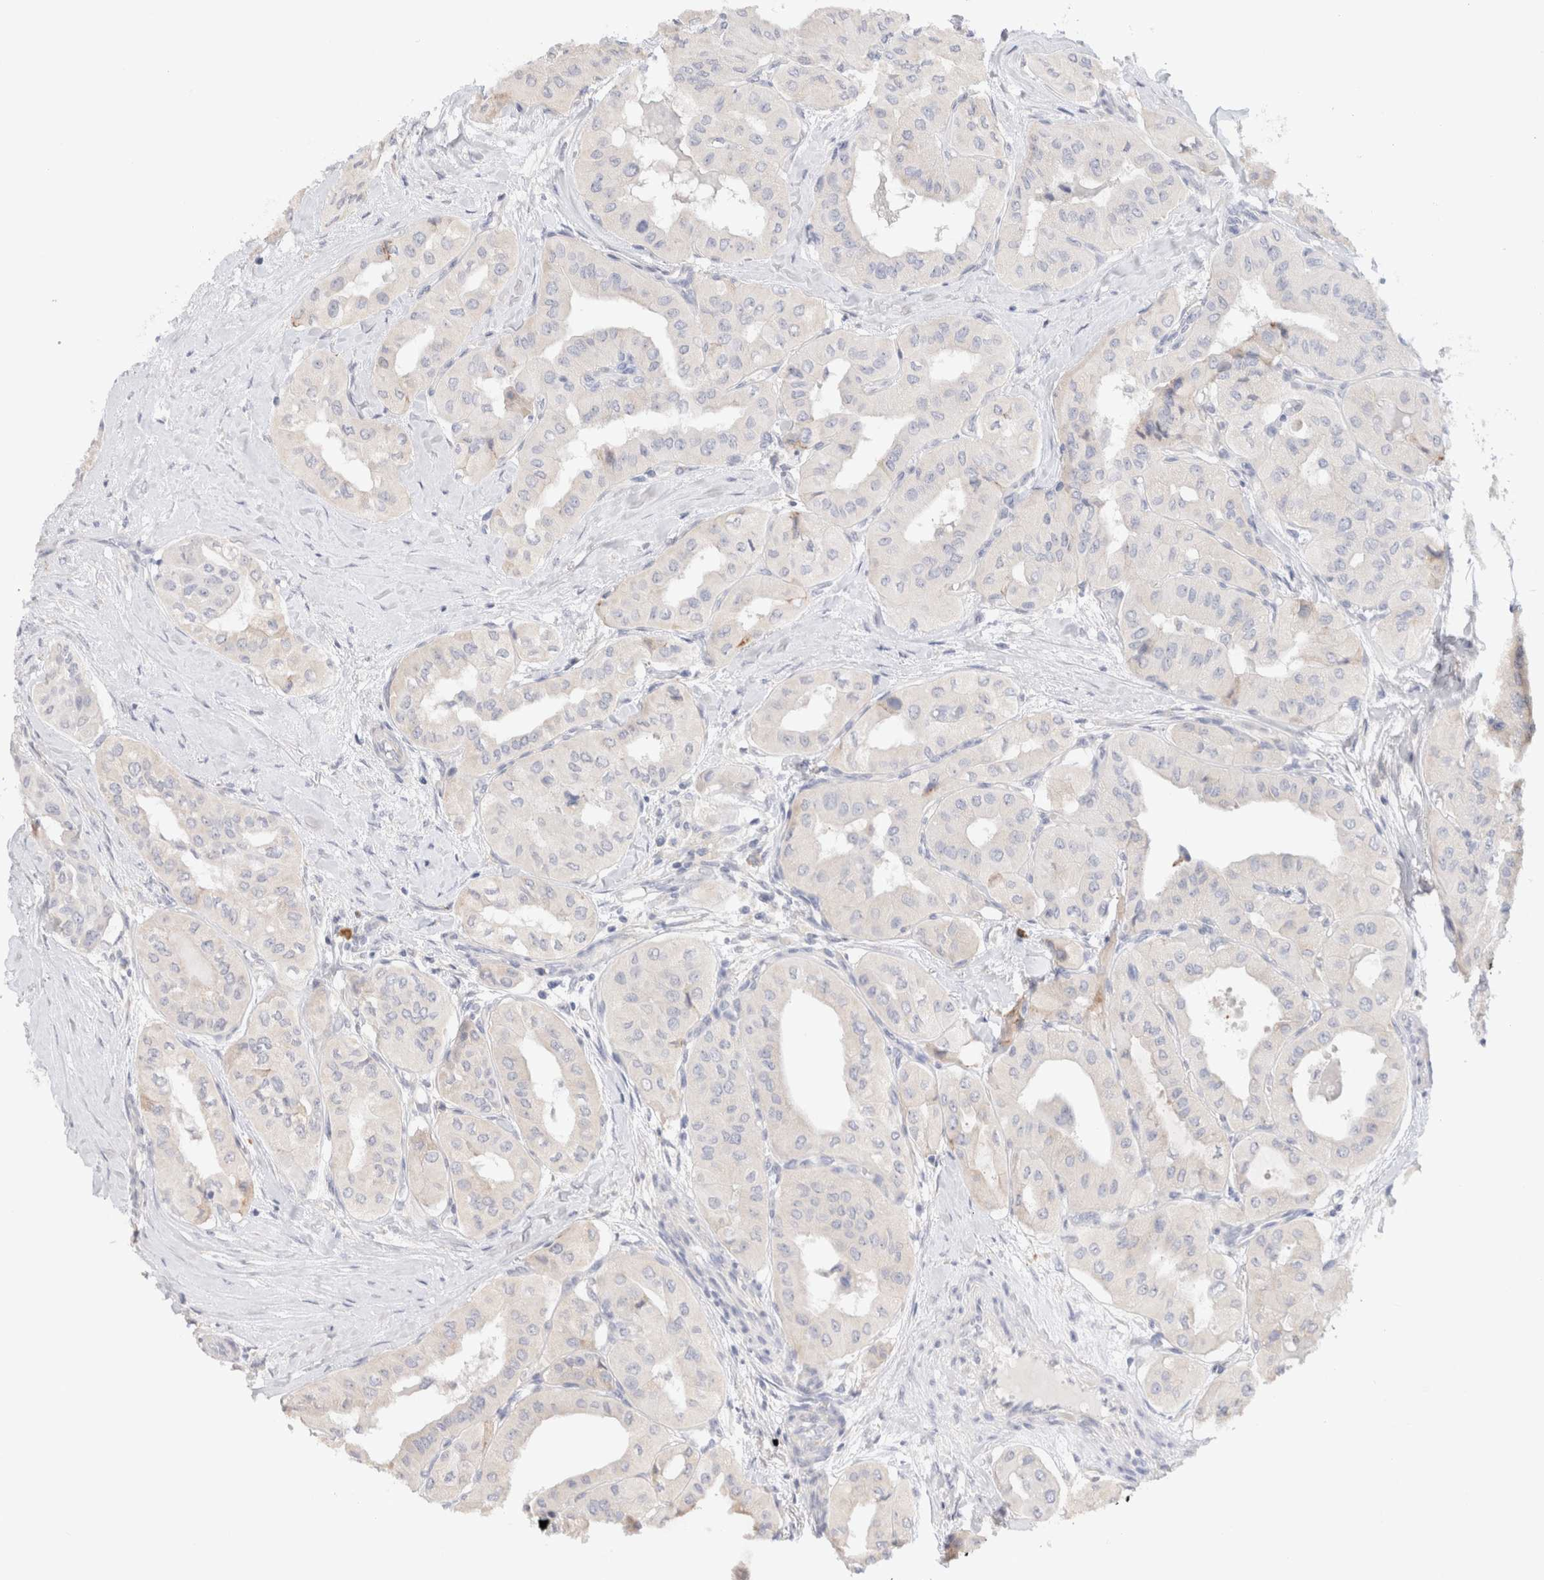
{"staining": {"intensity": "negative", "quantity": "none", "location": "none"}, "tissue": "thyroid cancer", "cell_type": "Tumor cells", "image_type": "cancer", "snomed": [{"axis": "morphology", "description": "Papillary adenocarcinoma, NOS"}, {"axis": "topography", "description": "Thyroid gland"}], "caption": "Immunohistochemical staining of human thyroid cancer (papillary adenocarcinoma) shows no significant expression in tumor cells.", "gene": "GADD45G", "patient": {"sex": "female", "age": 59}}